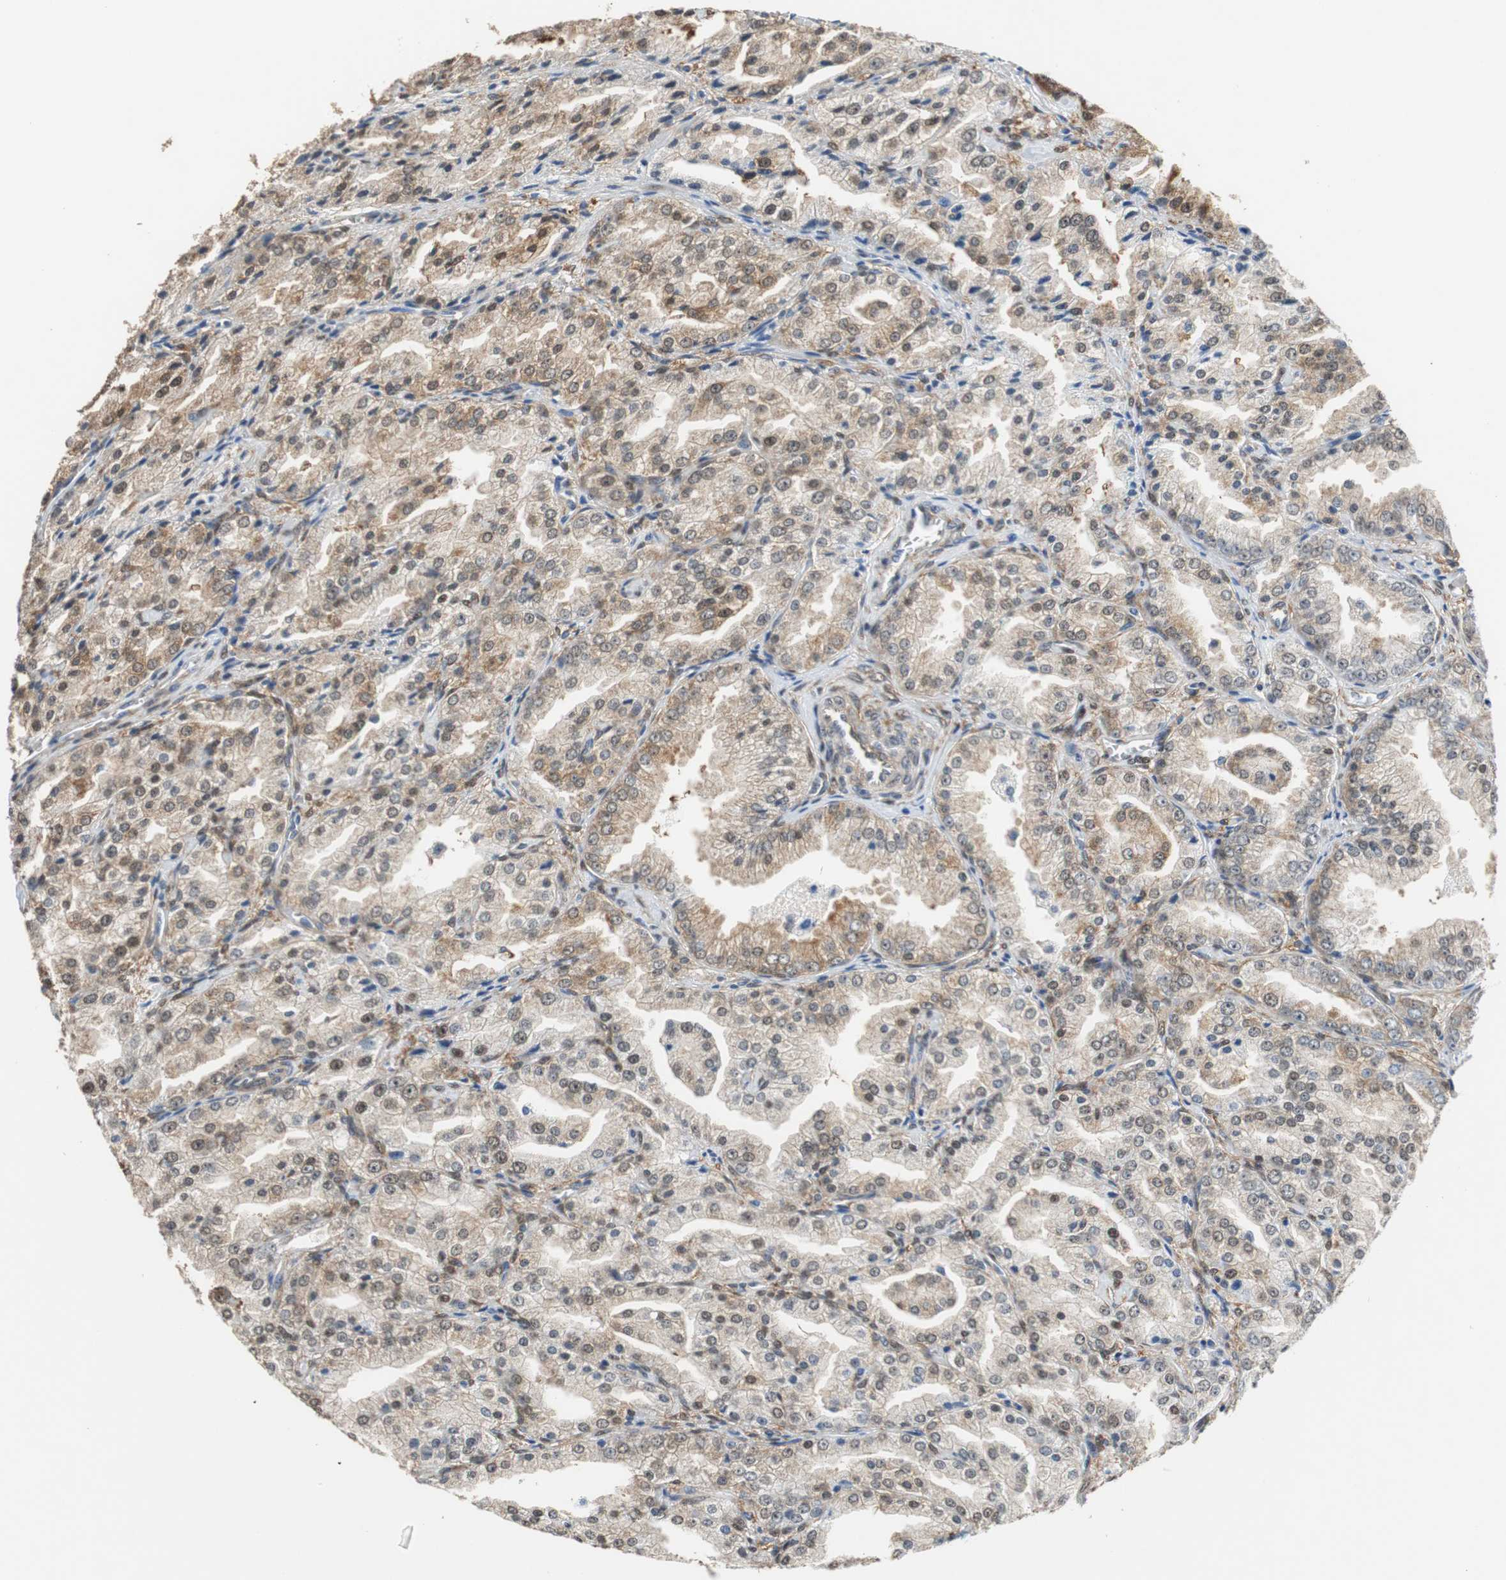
{"staining": {"intensity": "moderate", "quantity": ">75%", "location": "cytoplasmic/membranous,nuclear"}, "tissue": "prostate cancer", "cell_type": "Tumor cells", "image_type": "cancer", "snomed": [{"axis": "morphology", "description": "Adenocarcinoma, High grade"}, {"axis": "topography", "description": "Prostate"}], "caption": "The immunohistochemical stain shows moderate cytoplasmic/membranous and nuclear staining in tumor cells of prostate cancer (high-grade adenocarcinoma) tissue. (Stains: DAB in brown, nuclei in blue, Microscopy: brightfield microscopy at high magnification).", "gene": "UBQLN2", "patient": {"sex": "male", "age": 61}}